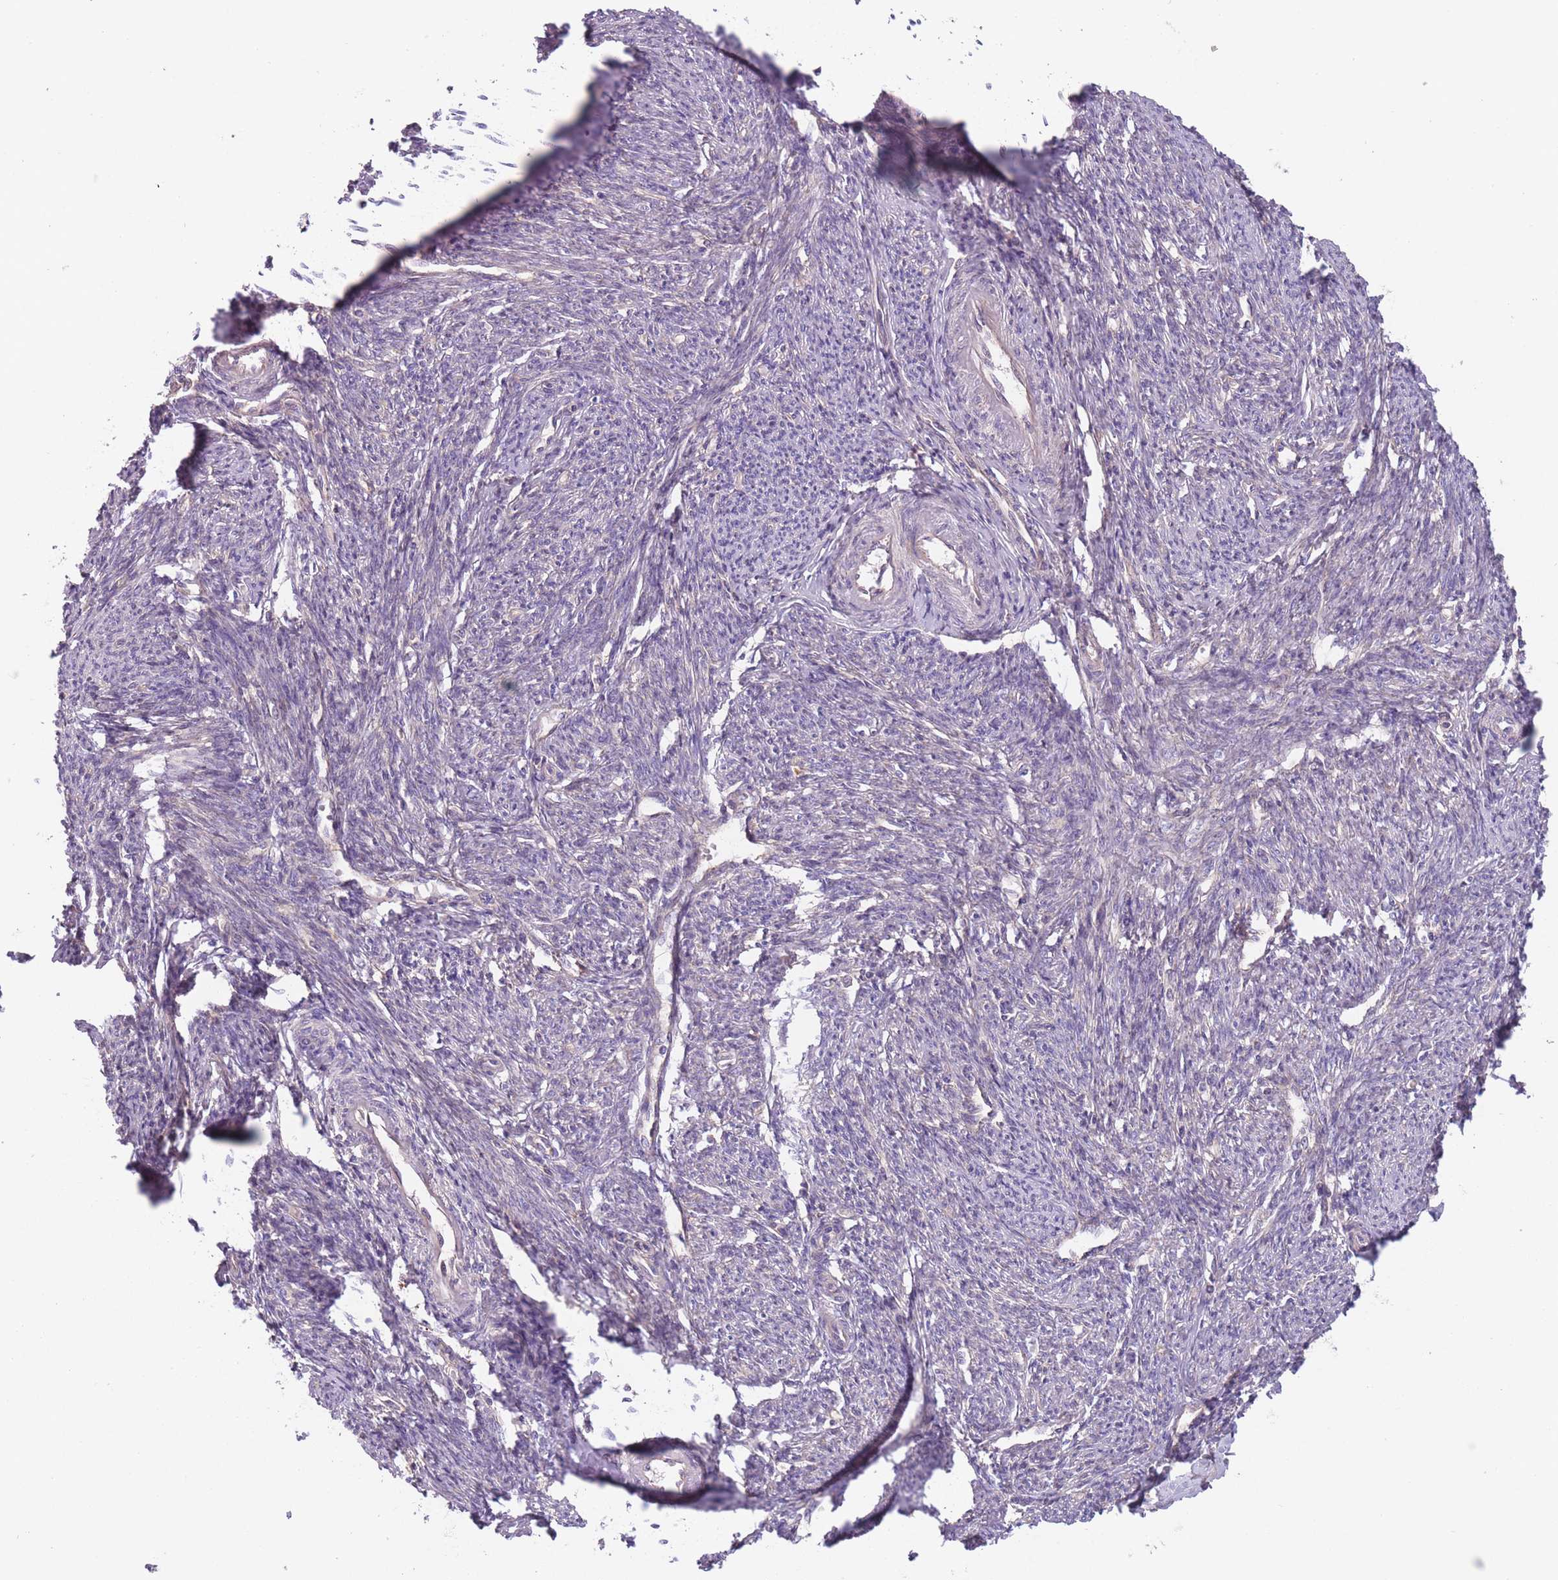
{"staining": {"intensity": "moderate", "quantity": "25%-75%", "location": "cytoplasmic/membranous"}, "tissue": "smooth muscle", "cell_type": "Smooth muscle cells", "image_type": "normal", "snomed": [{"axis": "morphology", "description": "Normal tissue, NOS"}, {"axis": "topography", "description": "Smooth muscle"}, {"axis": "topography", "description": "Fallopian tube"}], "caption": "DAB immunohistochemical staining of unremarkable smooth muscle reveals moderate cytoplasmic/membranous protein staining in about 25%-75% of smooth muscle cells.", "gene": "ITPKC", "patient": {"sex": "female", "age": 59}}